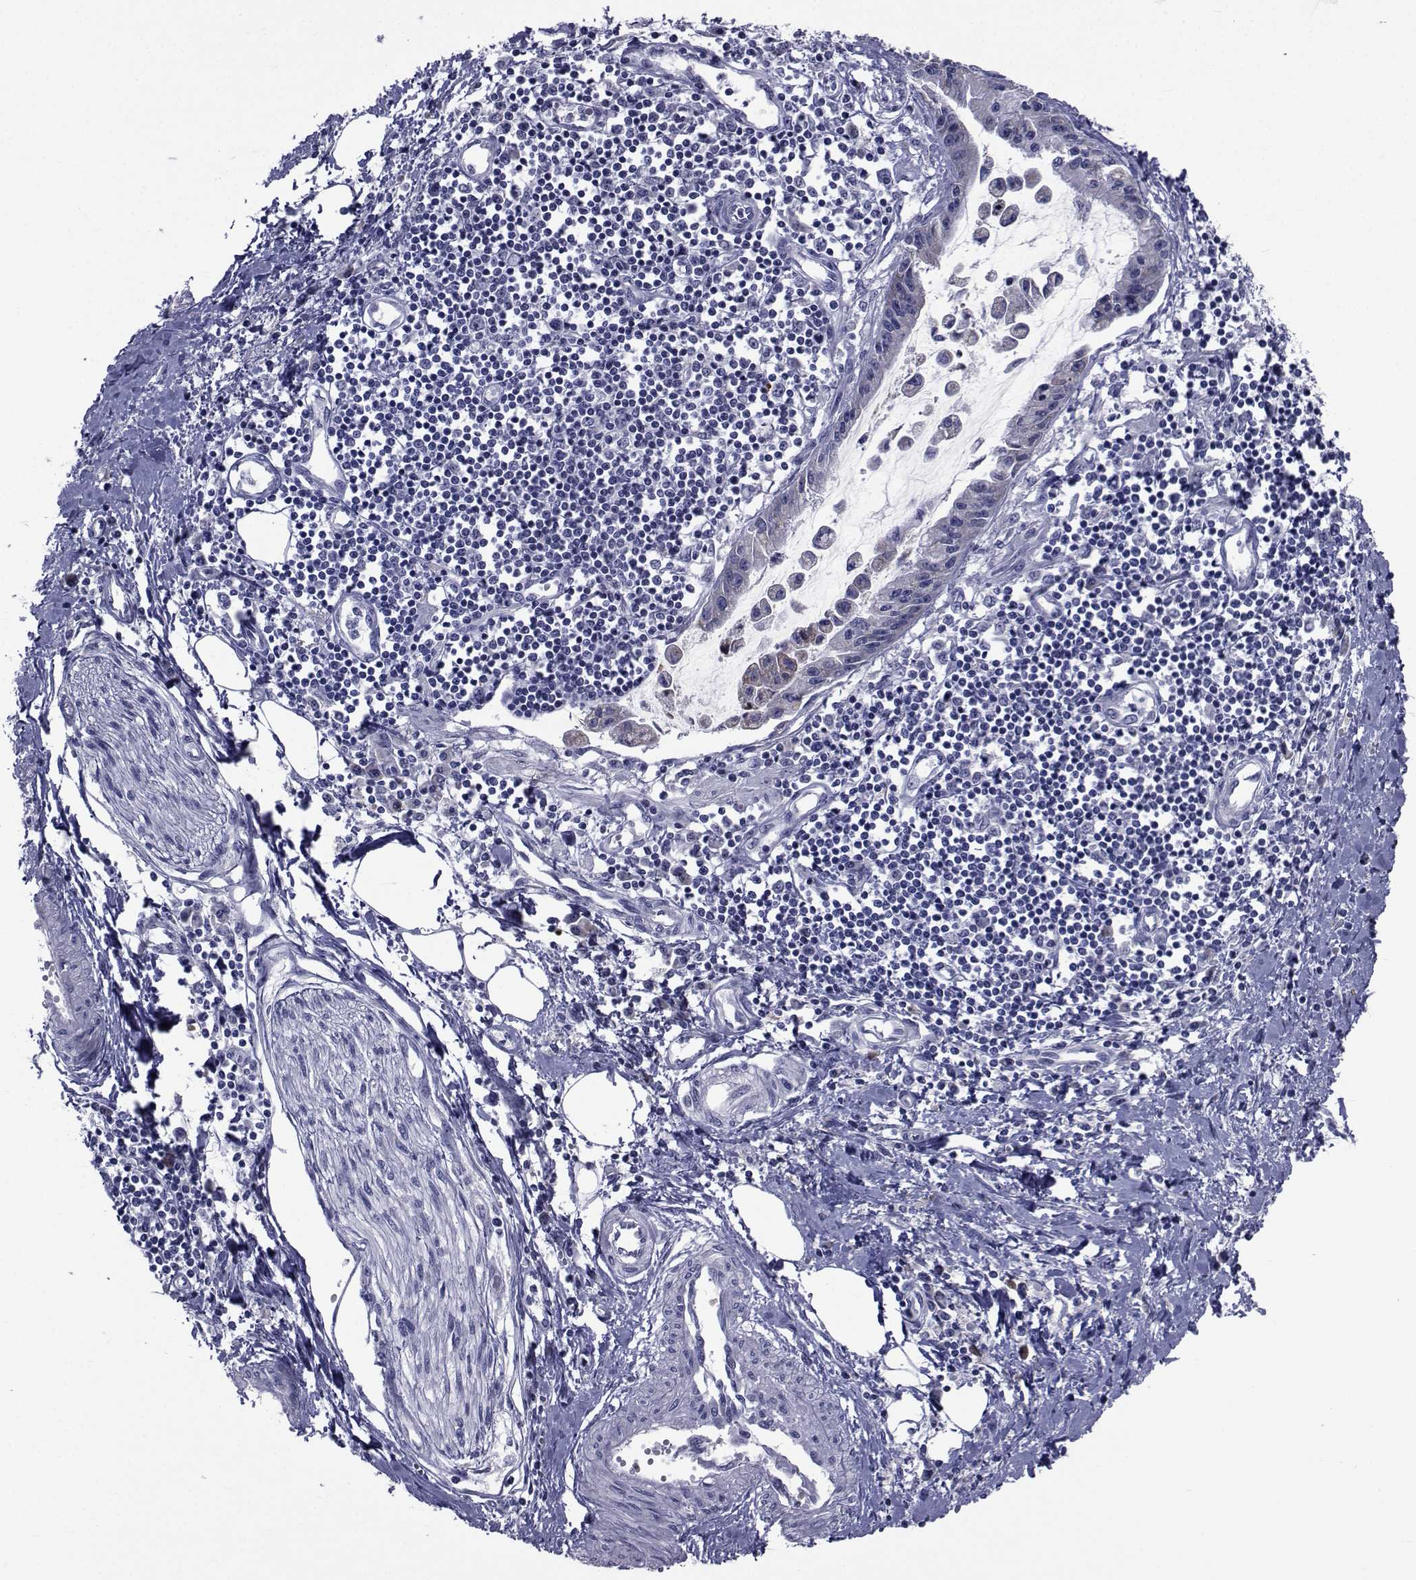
{"staining": {"intensity": "weak", "quantity": "<25%", "location": "cytoplasmic/membranous"}, "tissue": "pancreatic cancer", "cell_type": "Tumor cells", "image_type": "cancer", "snomed": [{"axis": "morphology", "description": "Adenocarcinoma, NOS"}, {"axis": "topography", "description": "Pancreas"}], "caption": "Immunohistochemistry (IHC) micrograph of human adenocarcinoma (pancreatic) stained for a protein (brown), which demonstrates no staining in tumor cells. Nuclei are stained in blue.", "gene": "ROPN1", "patient": {"sex": "male", "age": 60}}